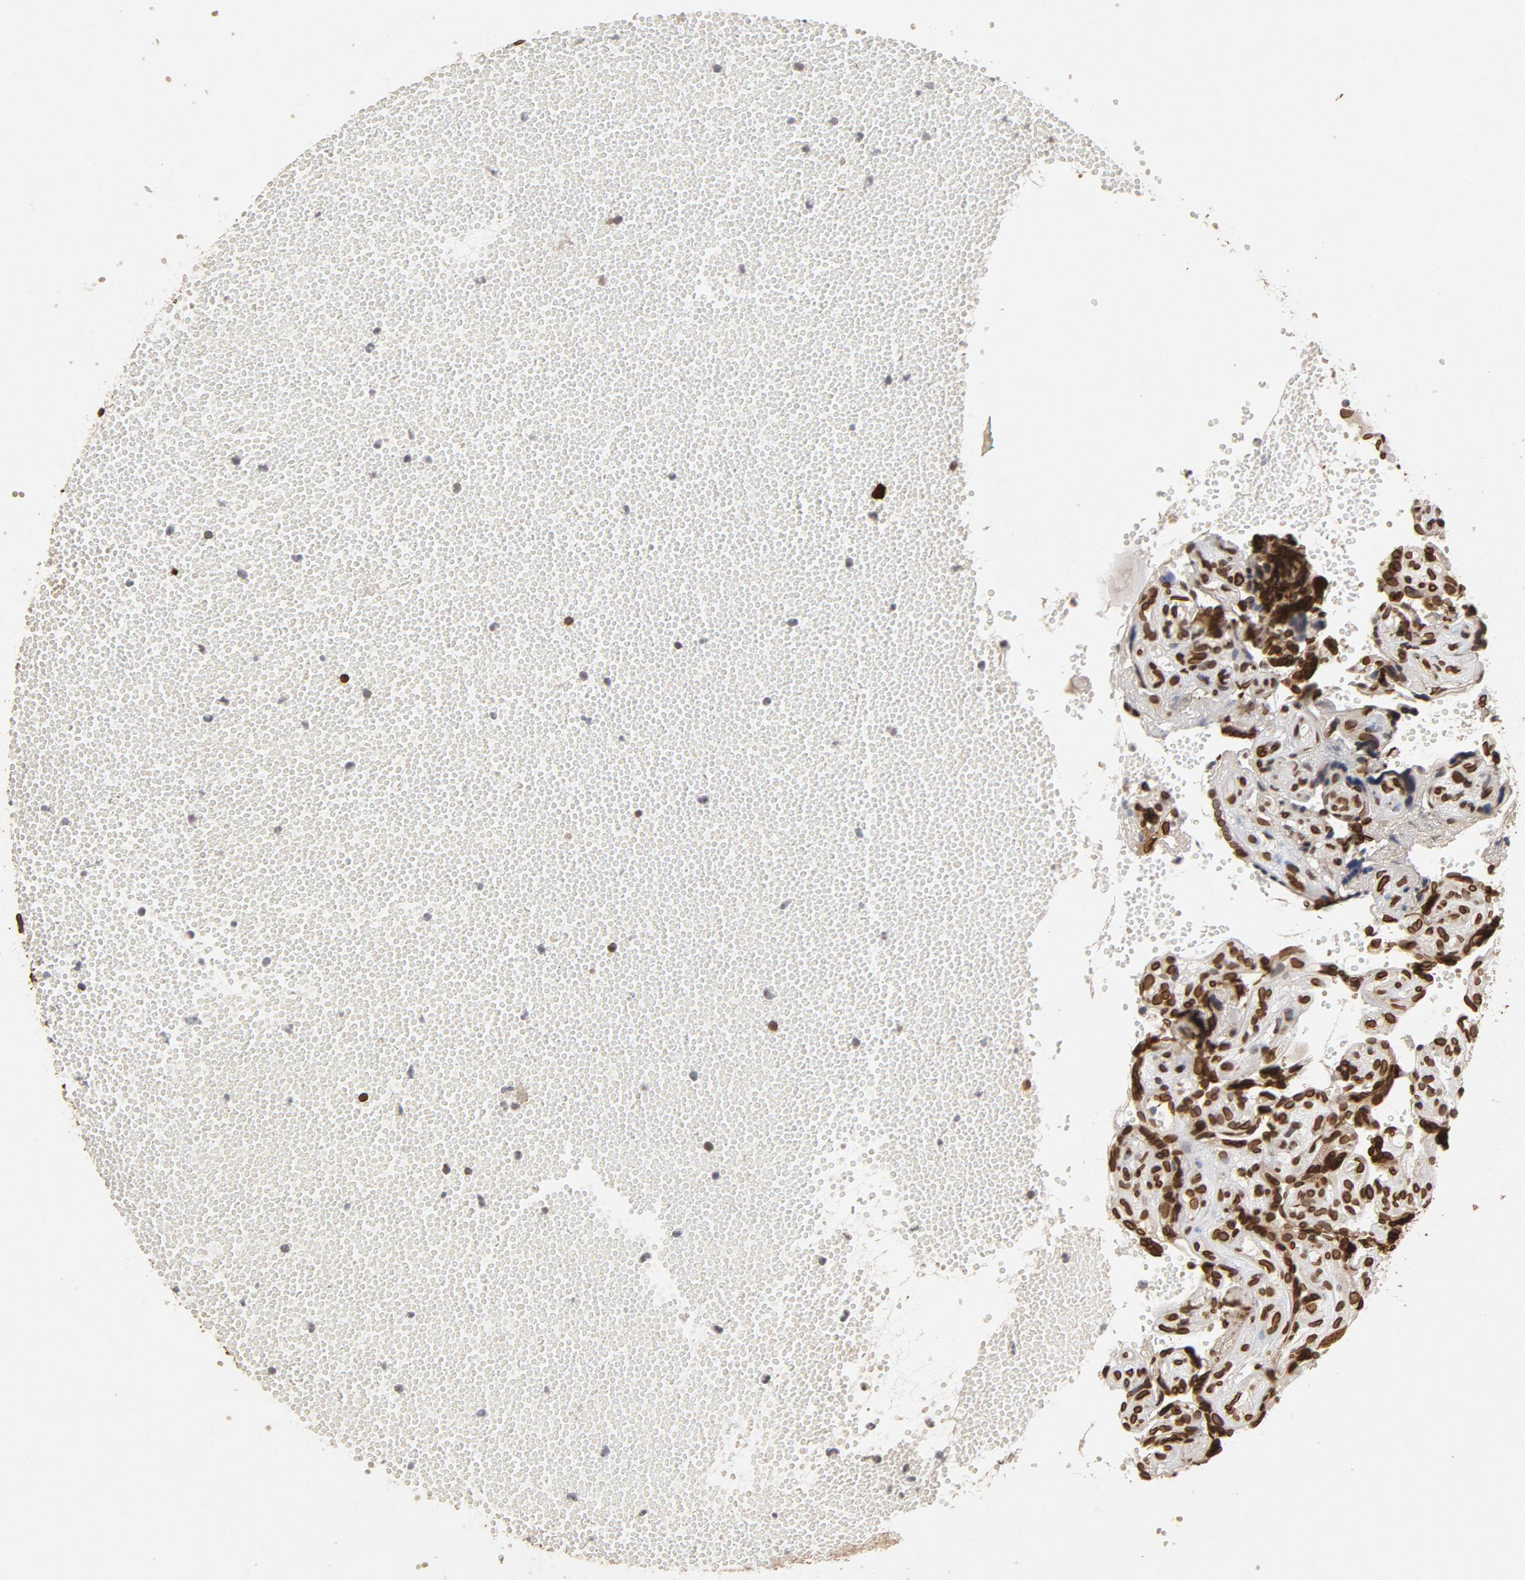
{"staining": {"intensity": "strong", "quantity": ">75%", "location": "cytoplasmic/membranous,nuclear"}, "tissue": "placenta", "cell_type": "Decidual cells", "image_type": "normal", "snomed": [{"axis": "morphology", "description": "Normal tissue, NOS"}, {"axis": "topography", "description": "Placenta"}], "caption": "Protein staining displays strong cytoplasmic/membranous,nuclear staining in approximately >75% of decidual cells in normal placenta. Nuclei are stained in blue.", "gene": "LMNA", "patient": {"sex": "female", "age": 30}}